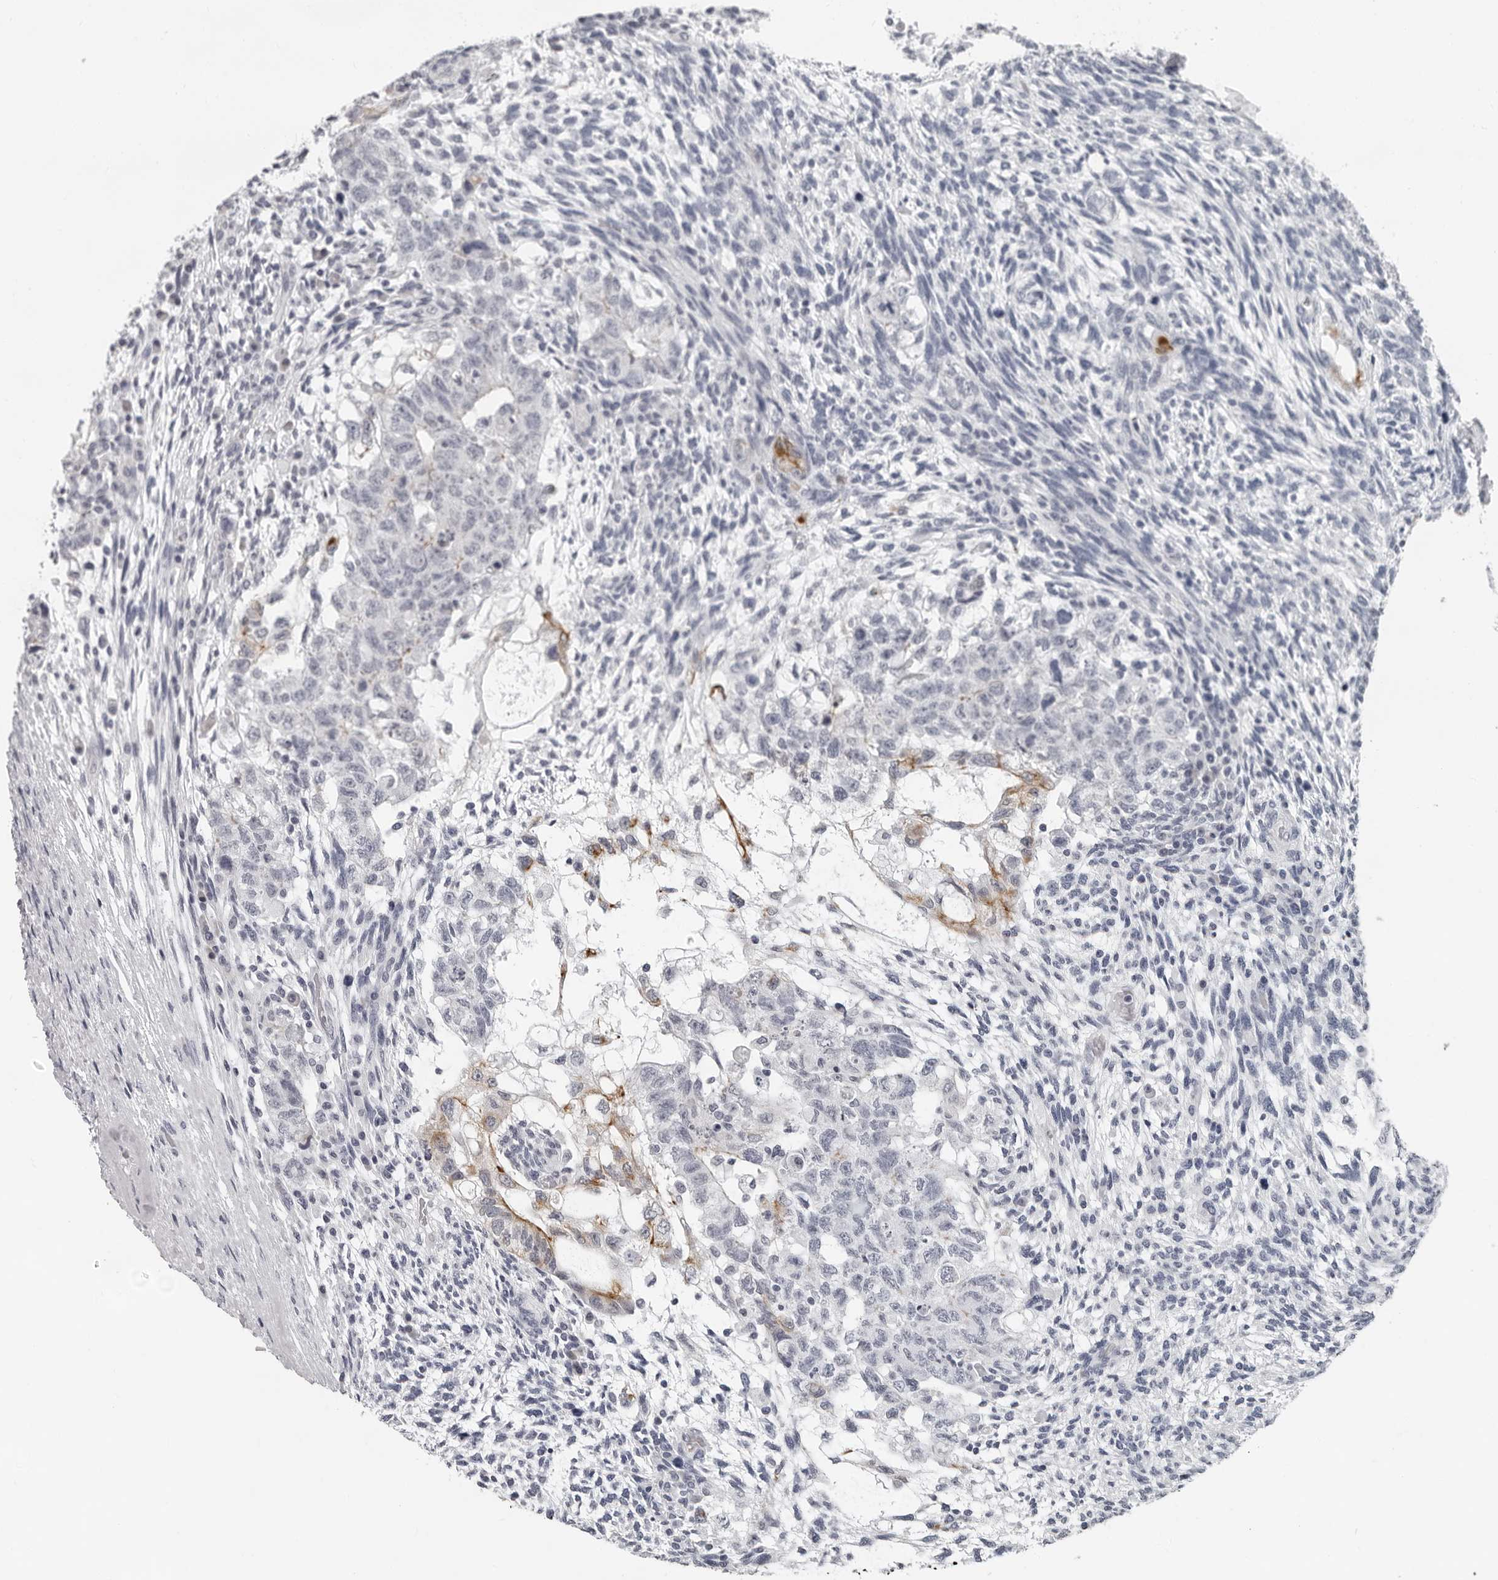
{"staining": {"intensity": "moderate", "quantity": "<25%", "location": "cytoplasmic/membranous"}, "tissue": "testis cancer", "cell_type": "Tumor cells", "image_type": "cancer", "snomed": [{"axis": "morphology", "description": "Normal tissue, NOS"}, {"axis": "morphology", "description": "Carcinoma, Embryonal, NOS"}, {"axis": "topography", "description": "Testis"}], "caption": "This is a photomicrograph of immunohistochemistry staining of testis cancer (embryonal carcinoma), which shows moderate positivity in the cytoplasmic/membranous of tumor cells.", "gene": "CCDC28B", "patient": {"sex": "male", "age": 36}}